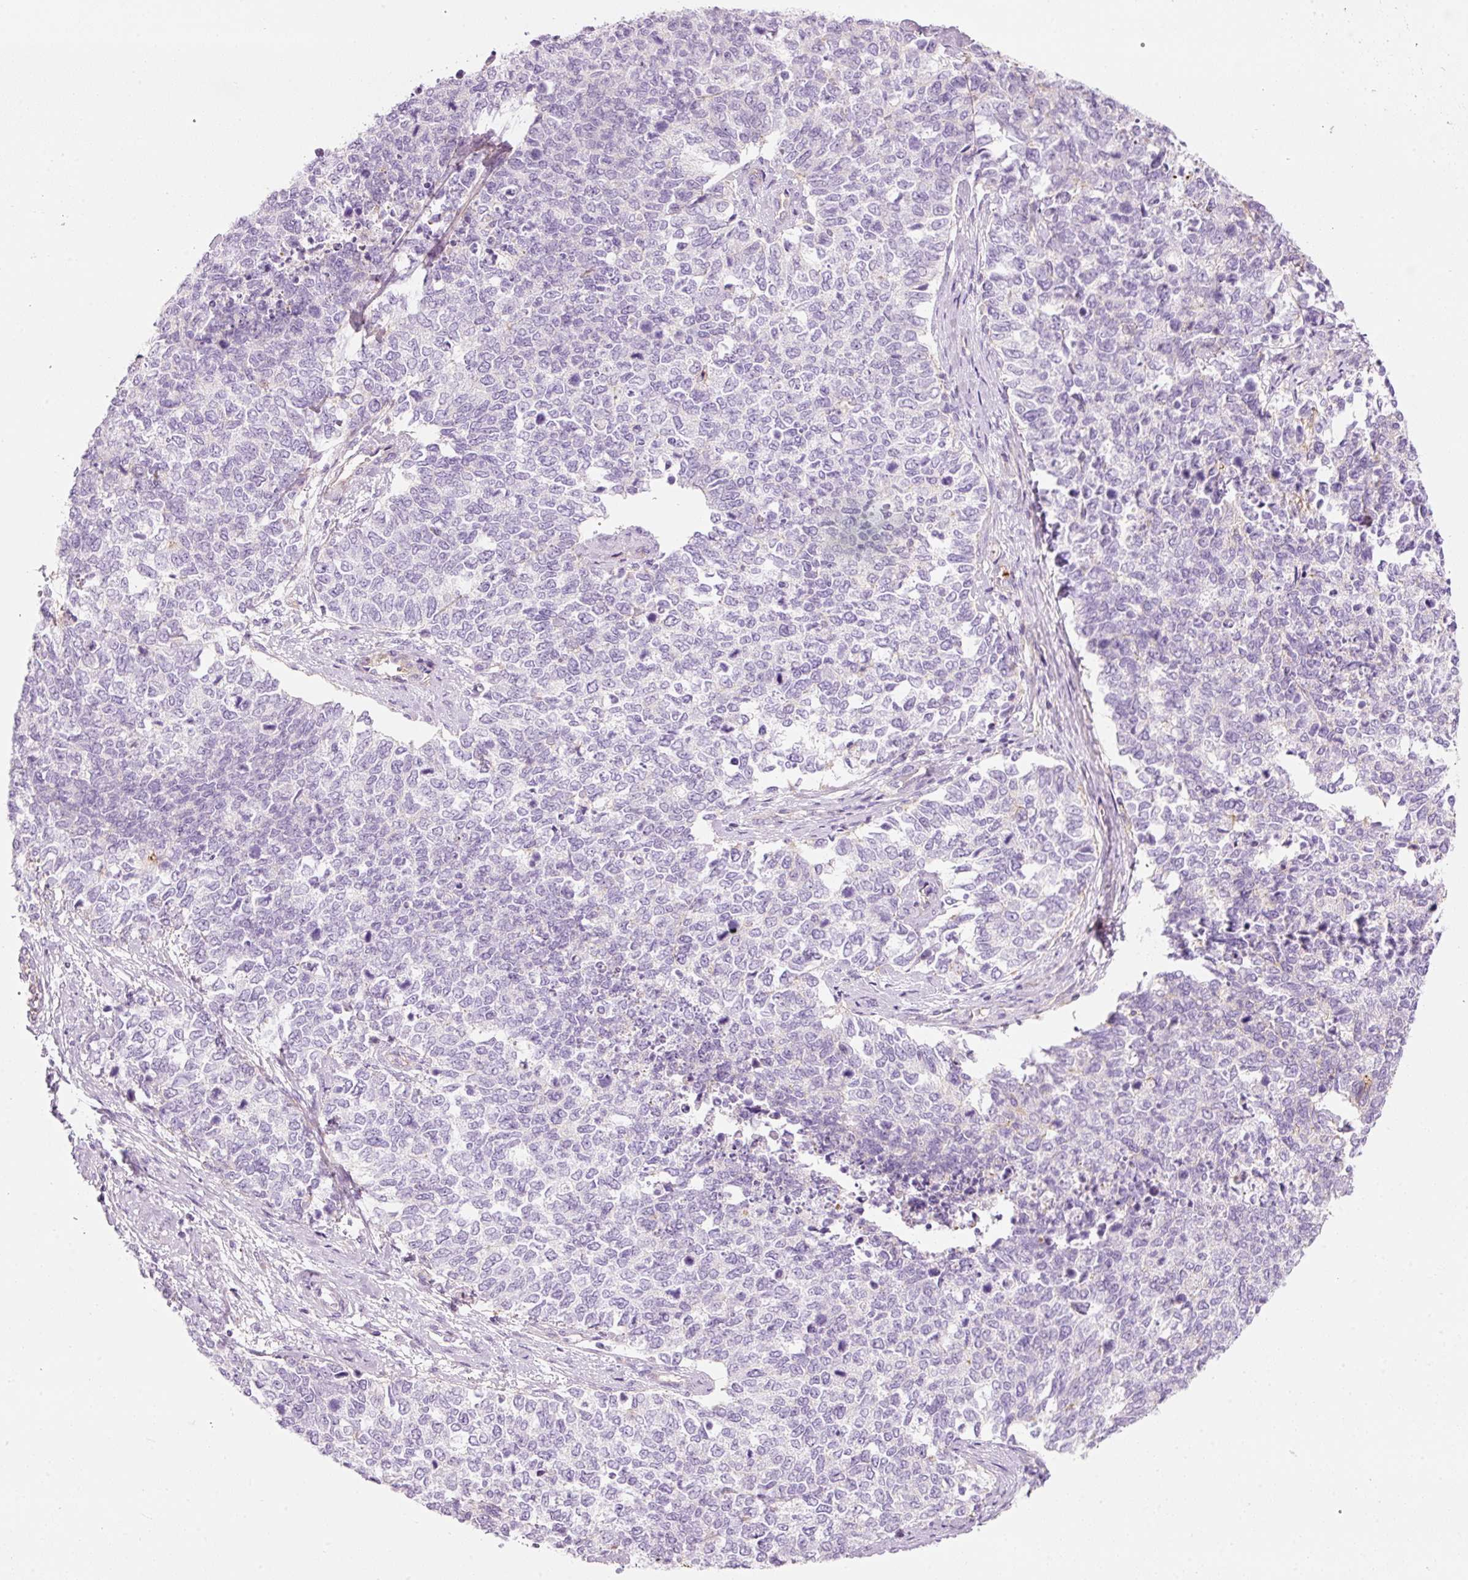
{"staining": {"intensity": "negative", "quantity": "none", "location": "none"}, "tissue": "cervical cancer", "cell_type": "Tumor cells", "image_type": "cancer", "snomed": [{"axis": "morphology", "description": "Squamous cell carcinoma, NOS"}, {"axis": "topography", "description": "Cervix"}], "caption": "Micrograph shows no protein positivity in tumor cells of cervical cancer tissue.", "gene": "MAP3K3", "patient": {"sex": "female", "age": 63}}